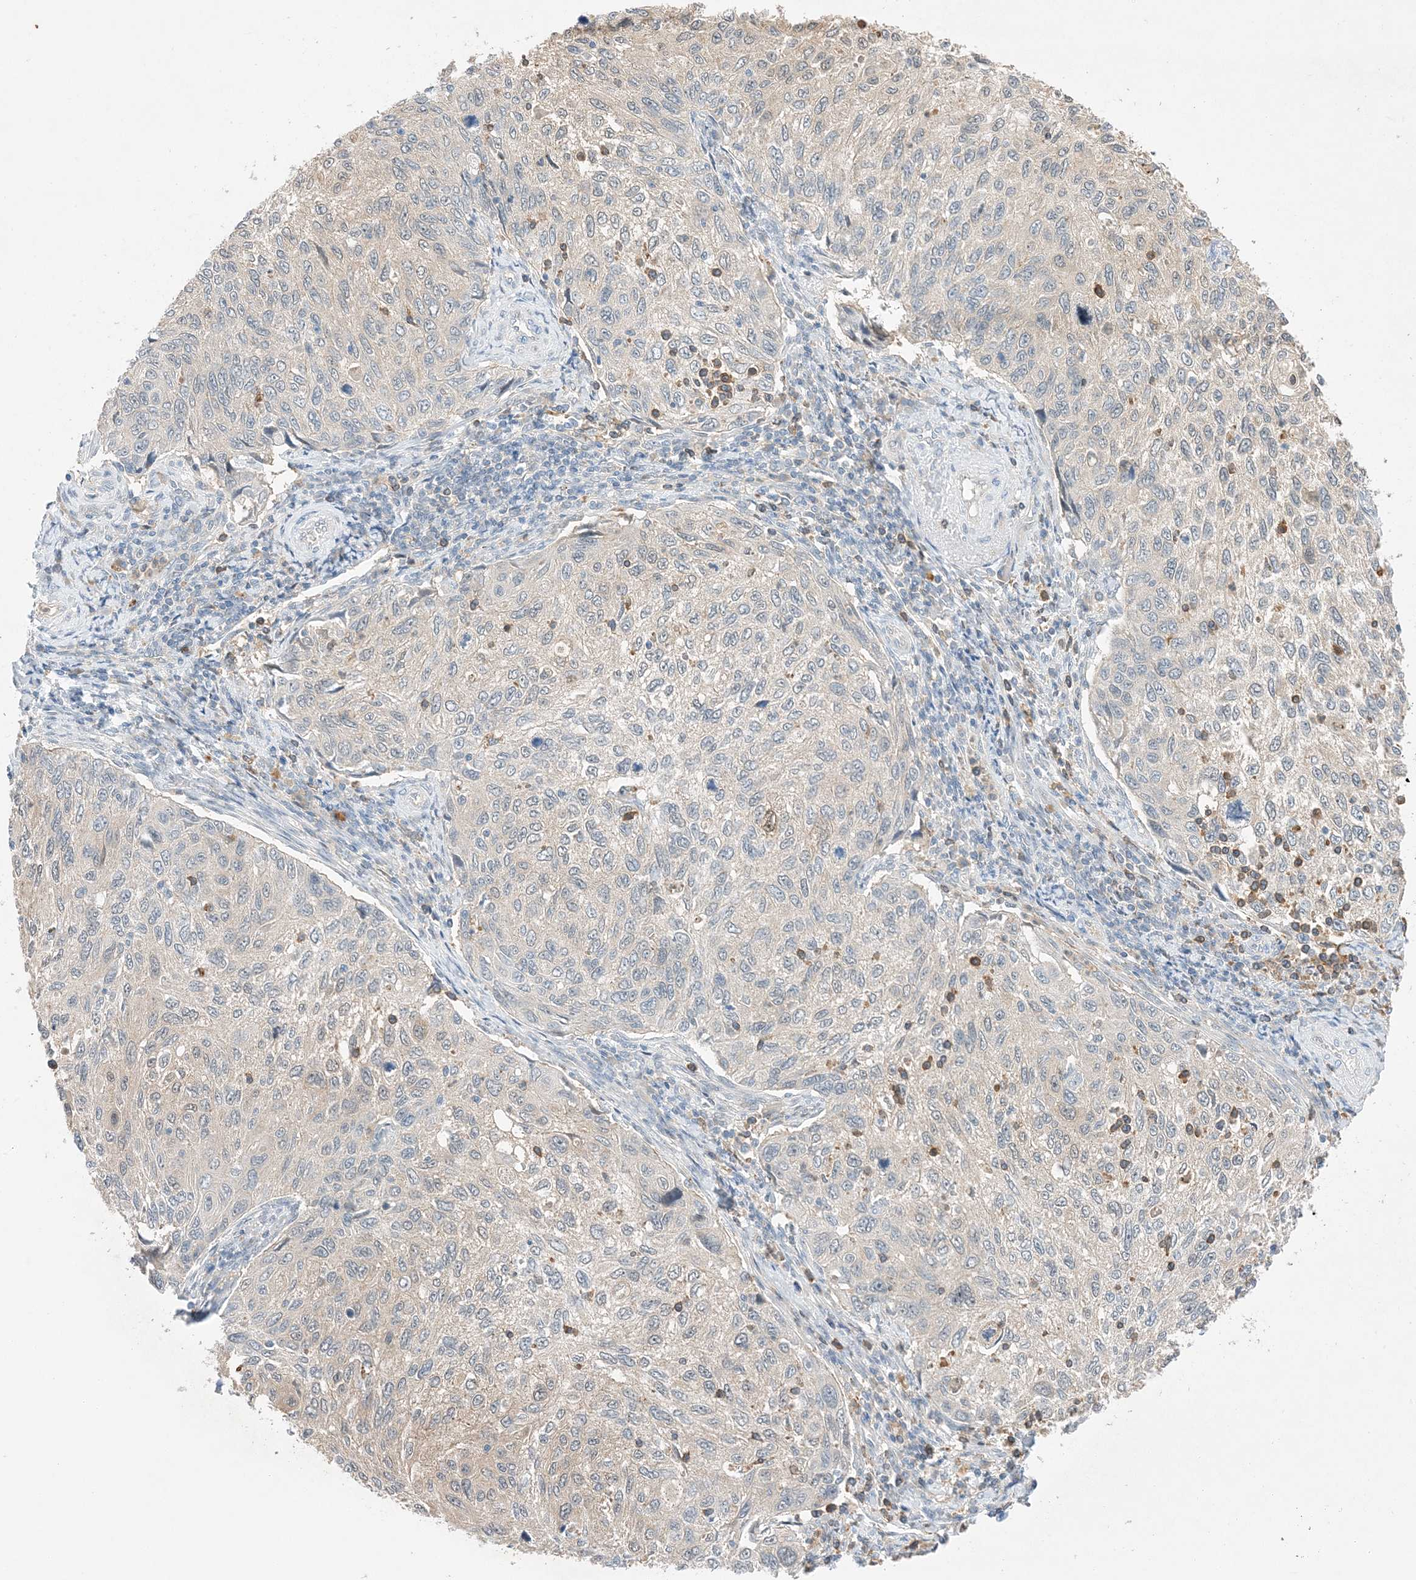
{"staining": {"intensity": "negative", "quantity": "none", "location": "none"}, "tissue": "cervical cancer", "cell_type": "Tumor cells", "image_type": "cancer", "snomed": [{"axis": "morphology", "description": "Squamous cell carcinoma, NOS"}, {"axis": "topography", "description": "Cervix"}], "caption": "IHC micrograph of neoplastic tissue: cervical squamous cell carcinoma stained with DAB exhibits no significant protein expression in tumor cells.", "gene": "KIFBP", "patient": {"sex": "female", "age": 70}}